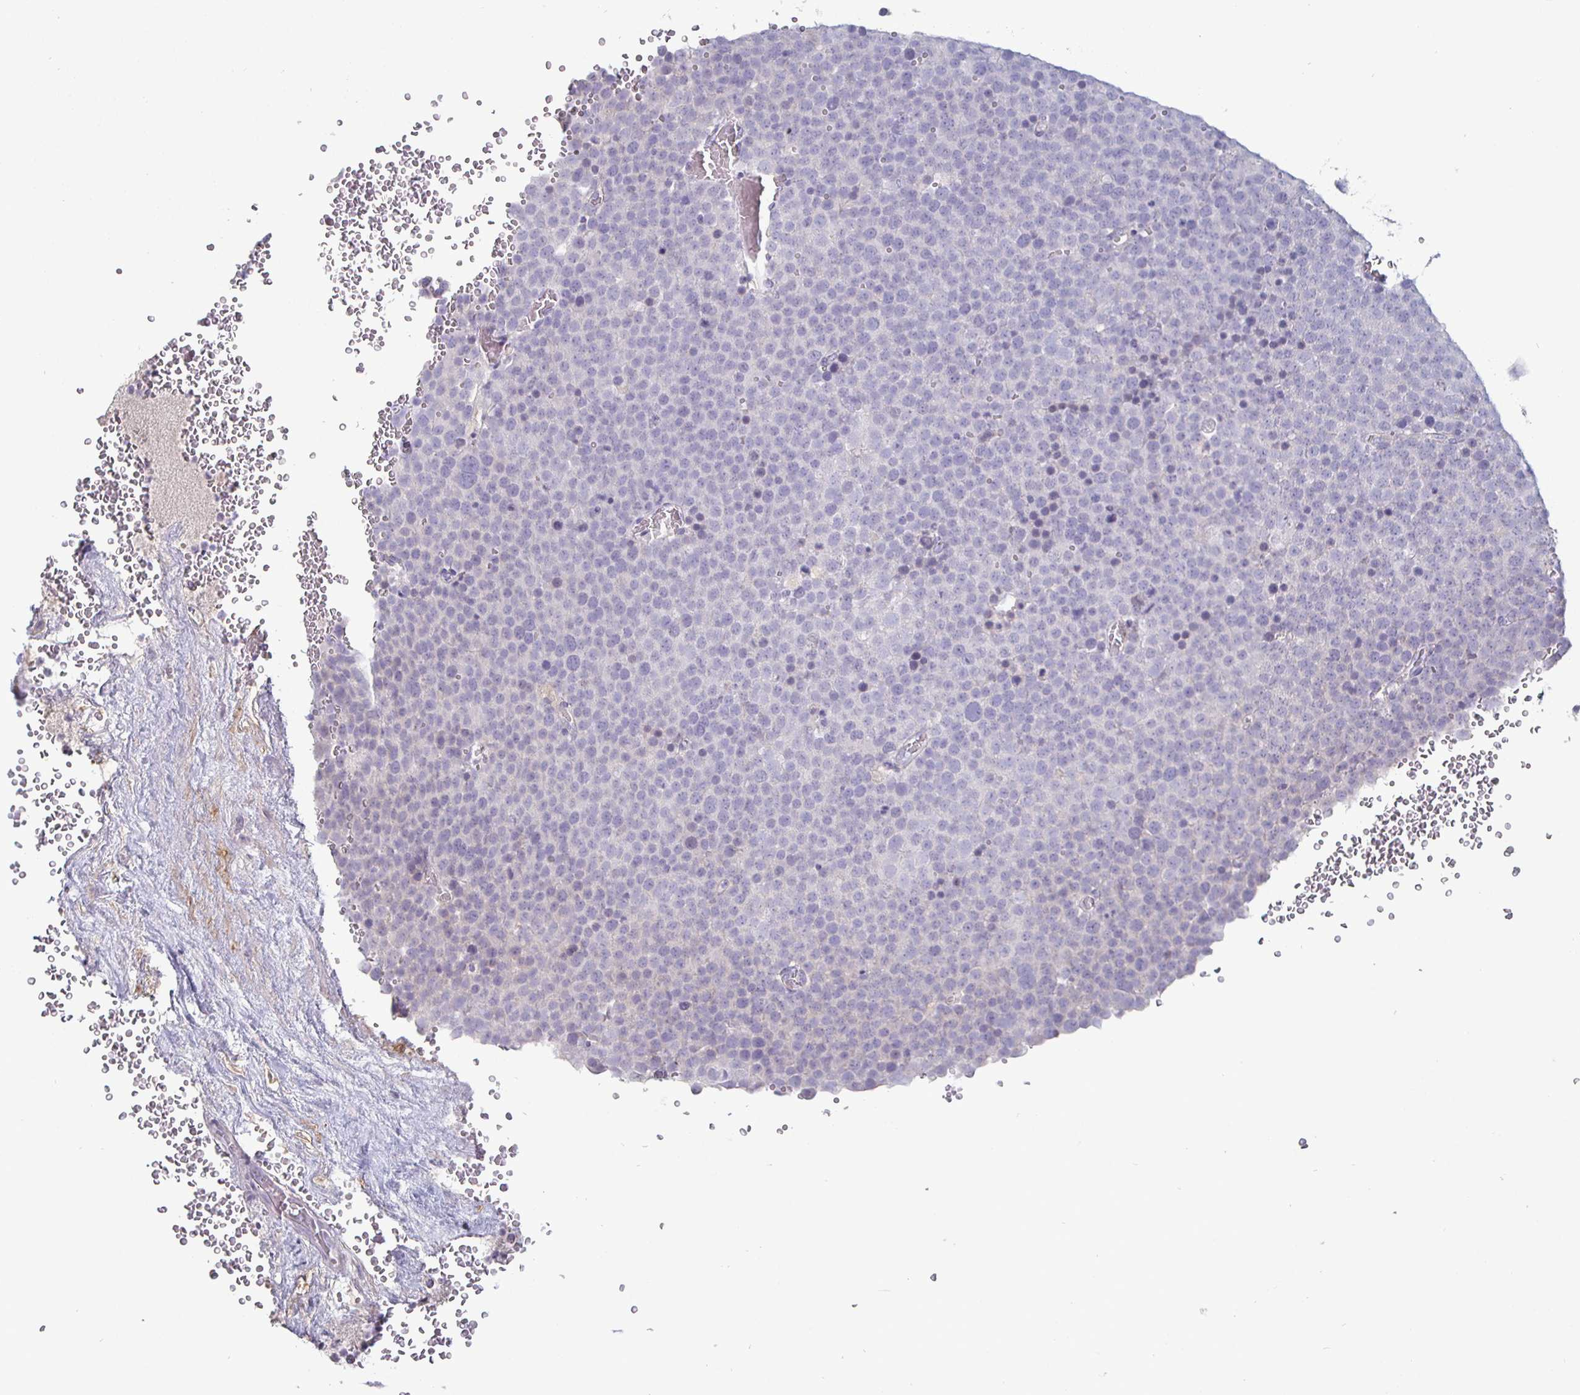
{"staining": {"intensity": "negative", "quantity": "none", "location": "none"}, "tissue": "testis cancer", "cell_type": "Tumor cells", "image_type": "cancer", "snomed": [{"axis": "morphology", "description": "Seminoma, NOS"}, {"axis": "topography", "description": "Testis"}], "caption": "DAB (3,3'-diaminobenzidine) immunohistochemical staining of testis cancer shows no significant expression in tumor cells. The staining was performed using DAB (3,3'-diaminobenzidine) to visualize the protein expression in brown, while the nuclei were stained in blue with hematoxylin (Magnification: 20x).", "gene": "ENPP1", "patient": {"sex": "male", "age": 71}}